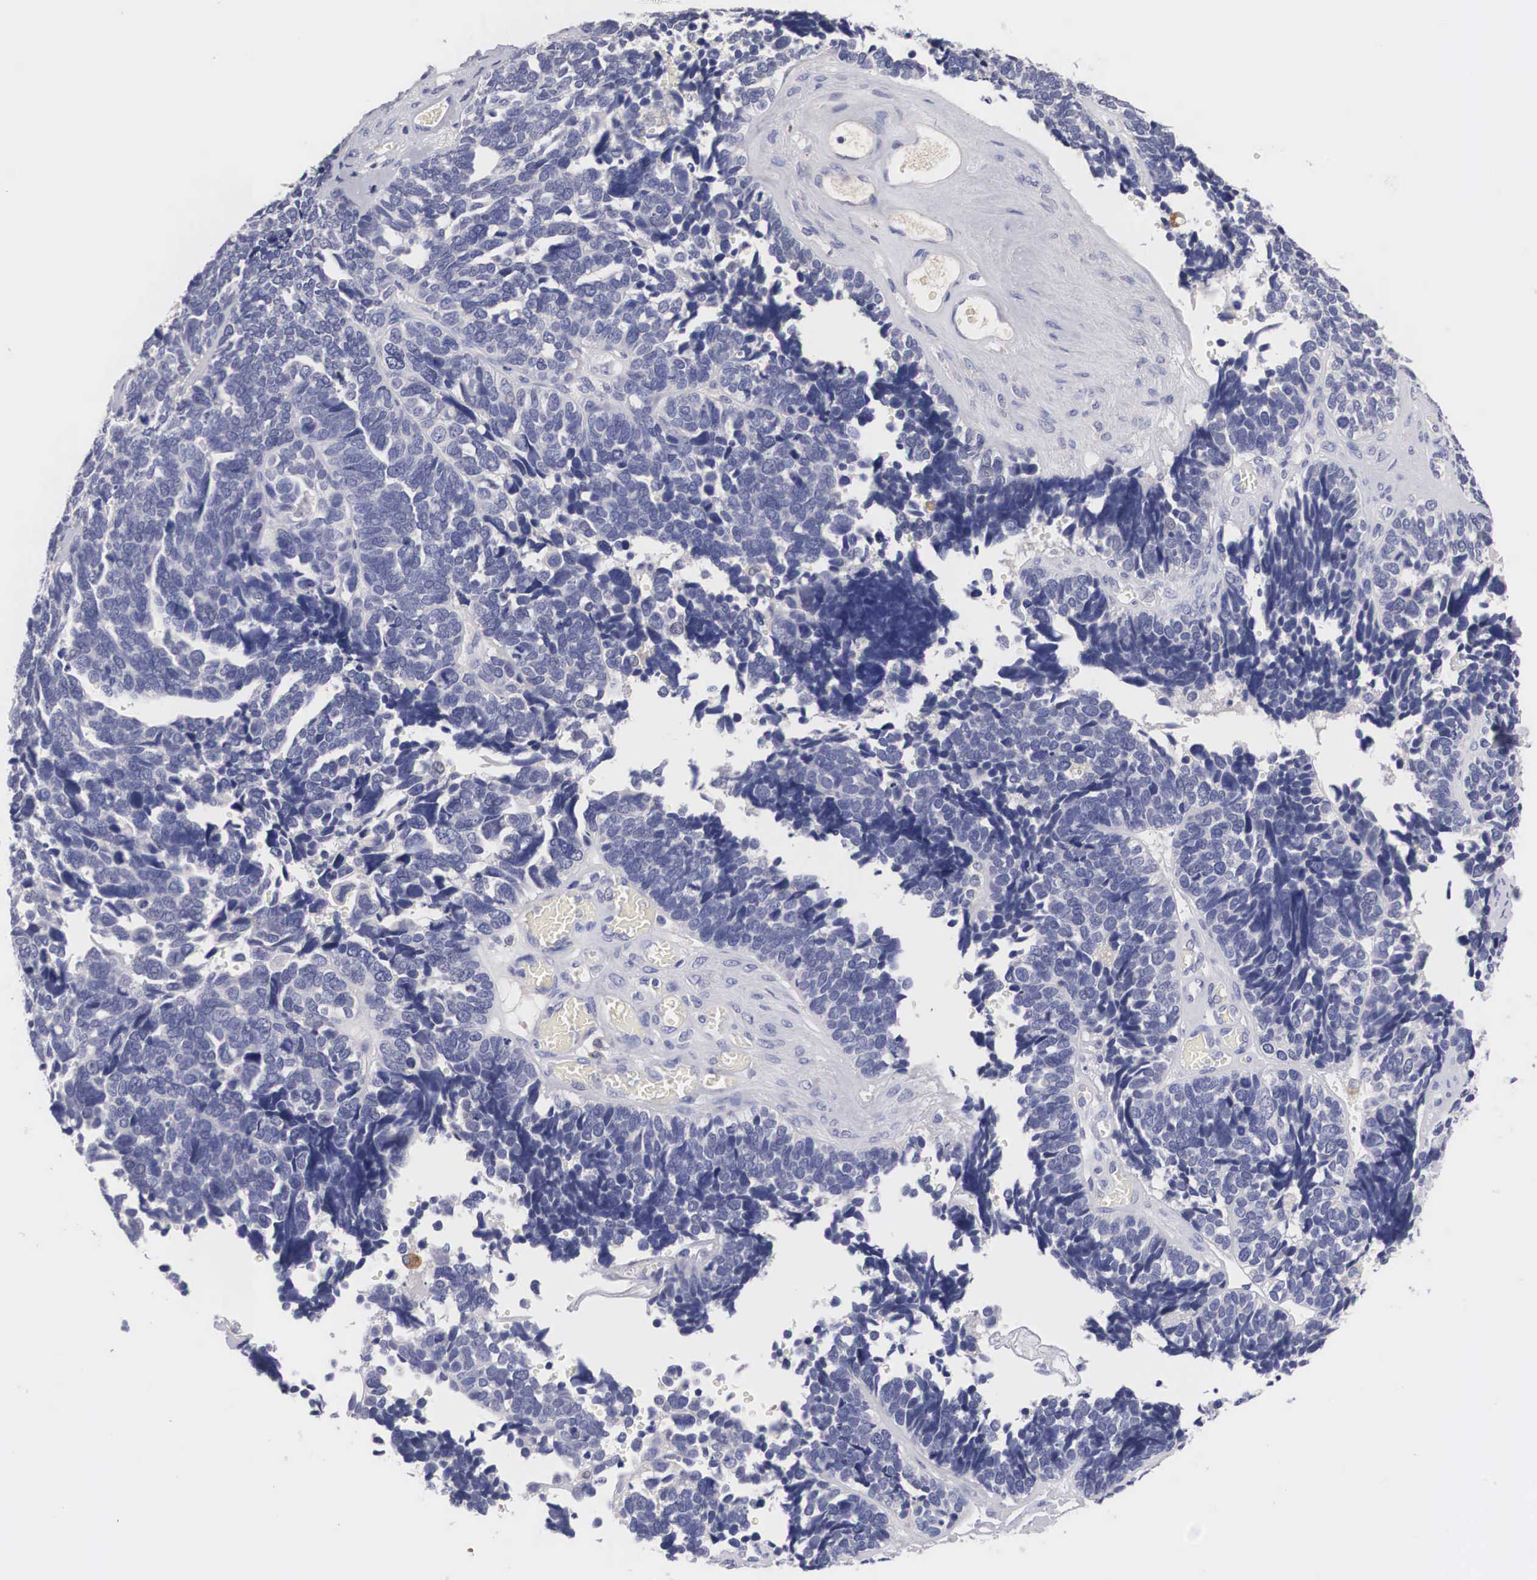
{"staining": {"intensity": "negative", "quantity": "none", "location": "none"}, "tissue": "ovarian cancer", "cell_type": "Tumor cells", "image_type": "cancer", "snomed": [{"axis": "morphology", "description": "Cystadenocarcinoma, serous, NOS"}, {"axis": "topography", "description": "Ovary"}], "caption": "Image shows no significant protein positivity in tumor cells of ovarian serous cystadenocarcinoma.", "gene": "ABHD4", "patient": {"sex": "female", "age": 77}}